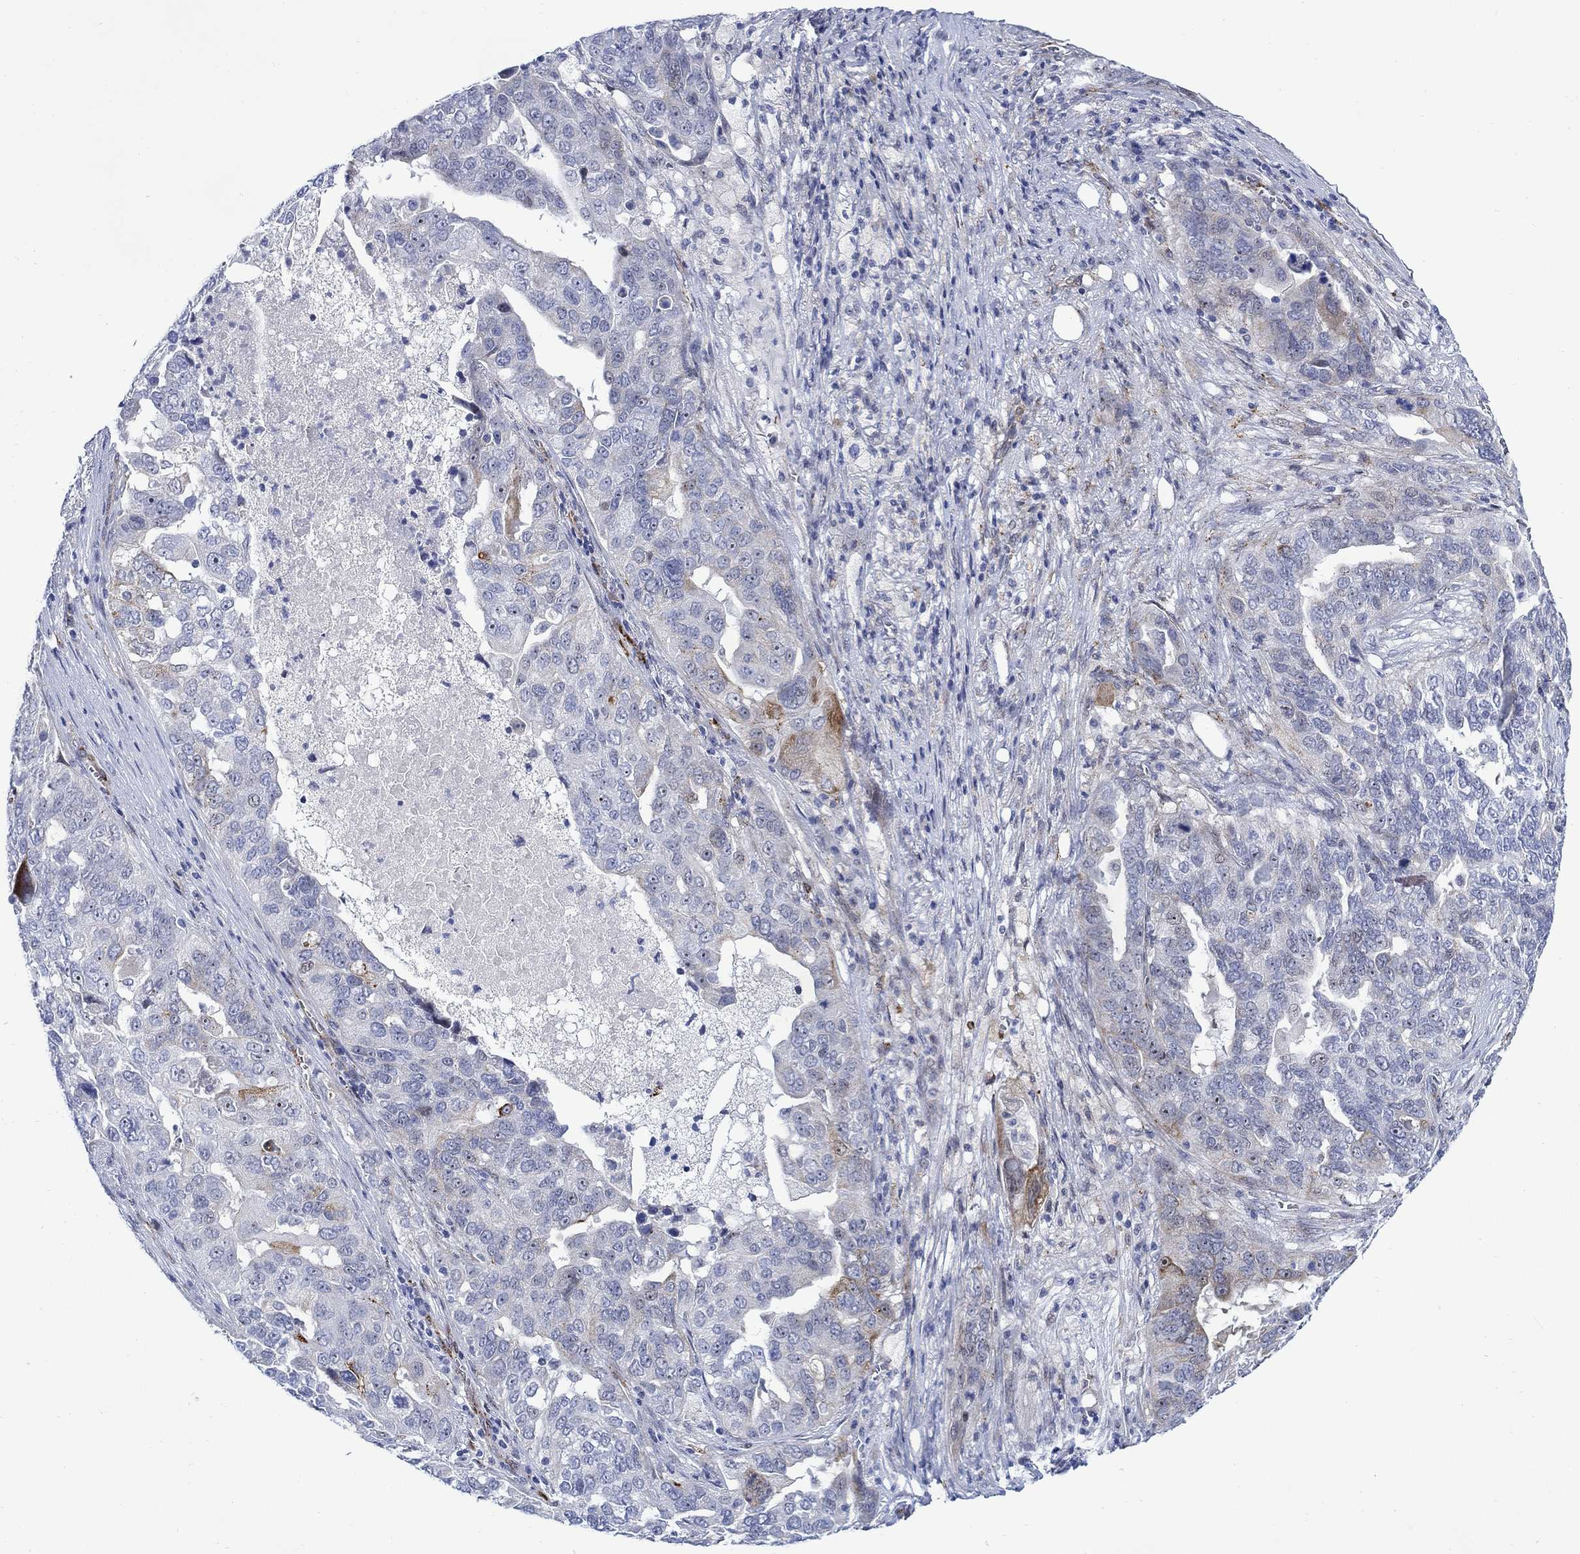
{"staining": {"intensity": "negative", "quantity": "none", "location": "none"}, "tissue": "ovarian cancer", "cell_type": "Tumor cells", "image_type": "cancer", "snomed": [{"axis": "morphology", "description": "Carcinoma, endometroid"}, {"axis": "topography", "description": "Soft tissue"}, {"axis": "topography", "description": "Ovary"}], "caption": "This is an immunohistochemistry histopathology image of human ovarian cancer (endometroid carcinoma). There is no expression in tumor cells.", "gene": "KSR2", "patient": {"sex": "female", "age": 52}}